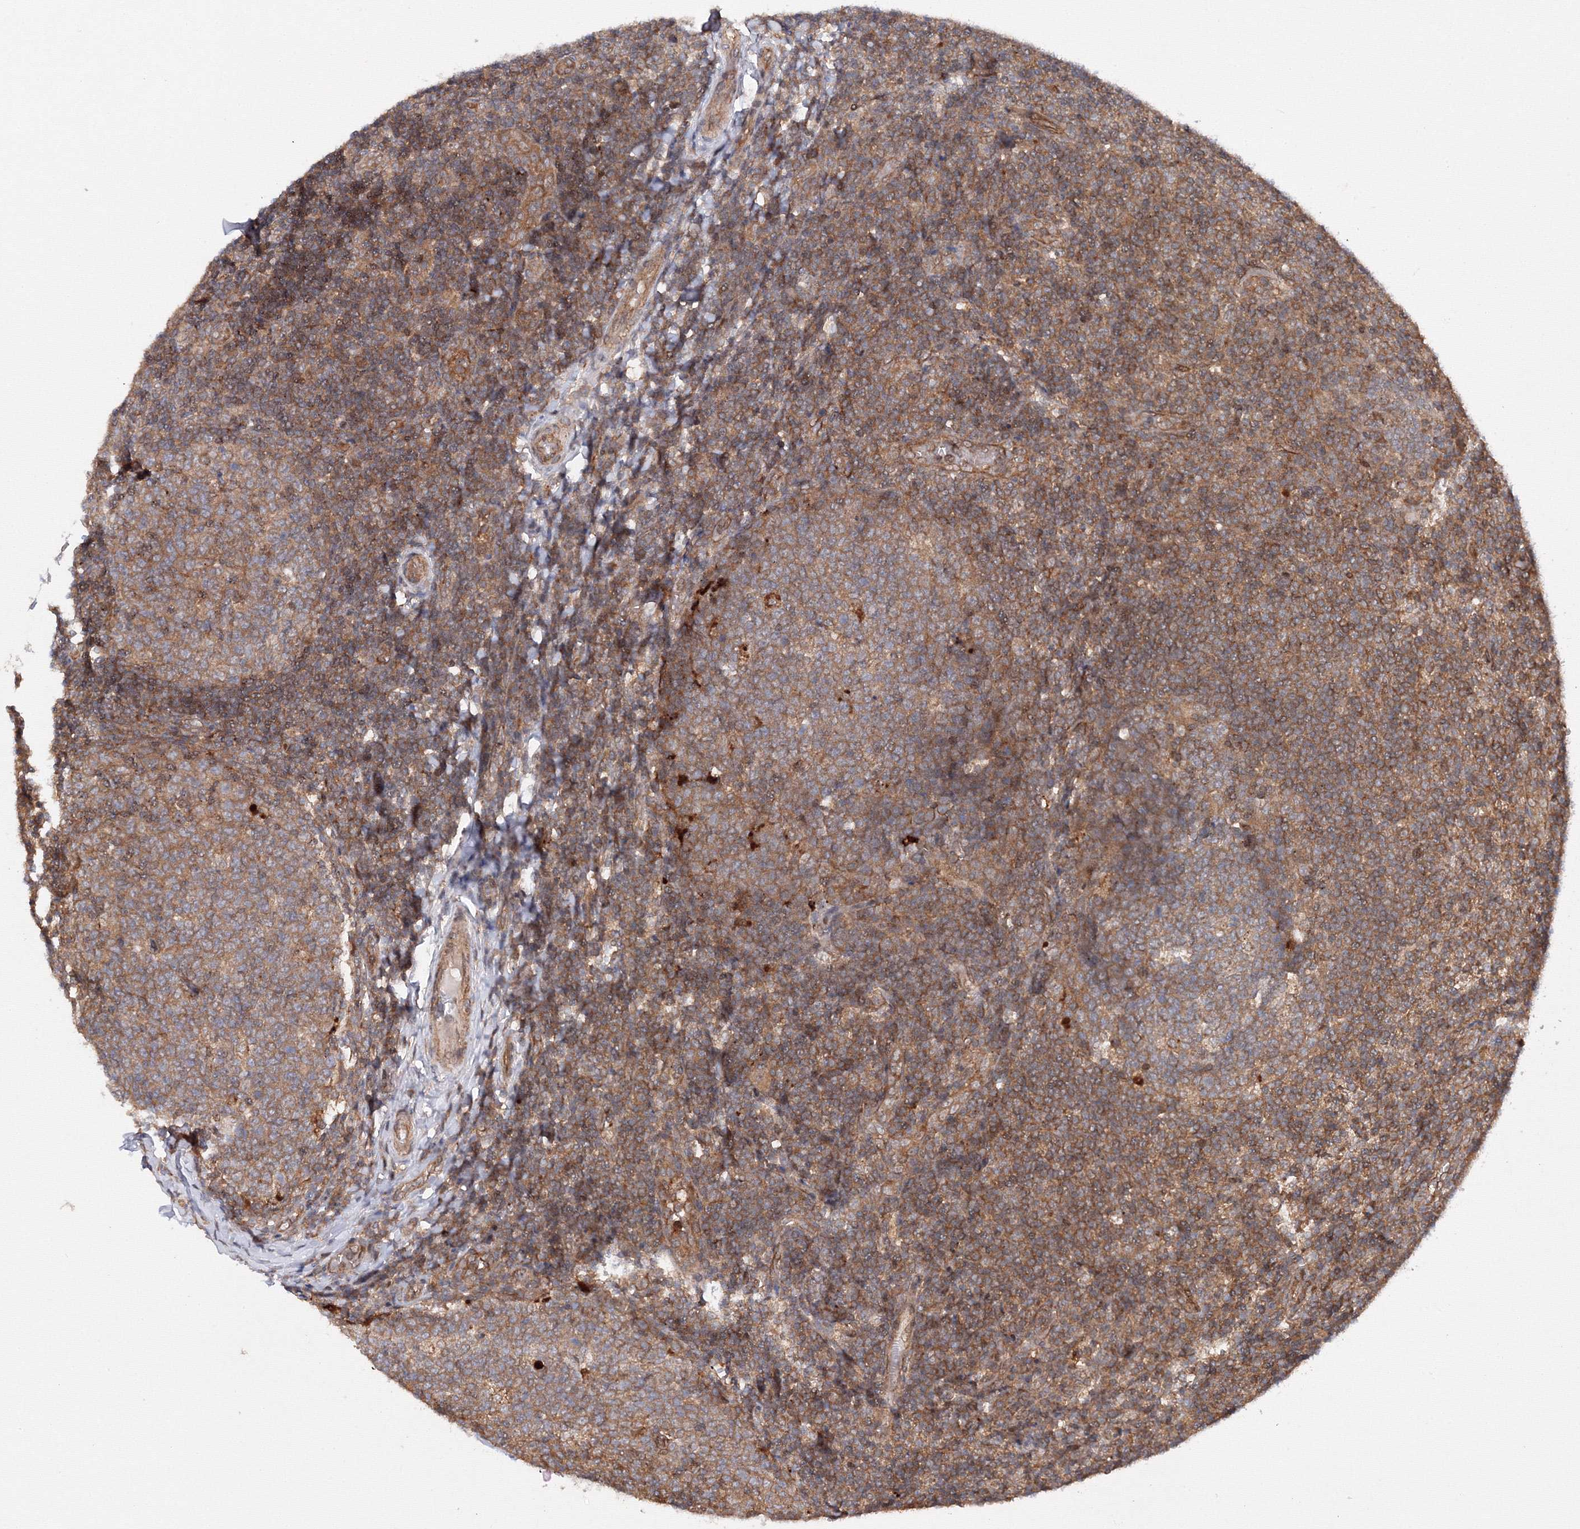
{"staining": {"intensity": "moderate", "quantity": ">75%", "location": "cytoplasmic/membranous"}, "tissue": "tonsil", "cell_type": "Germinal center cells", "image_type": "normal", "snomed": [{"axis": "morphology", "description": "Normal tissue, NOS"}, {"axis": "topography", "description": "Tonsil"}], "caption": "Brown immunohistochemical staining in normal human tonsil displays moderate cytoplasmic/membranous expression in about >75% of germinal center cells.", "gene": "DCTD", "patient": {"sex": "female", "age": 19}}